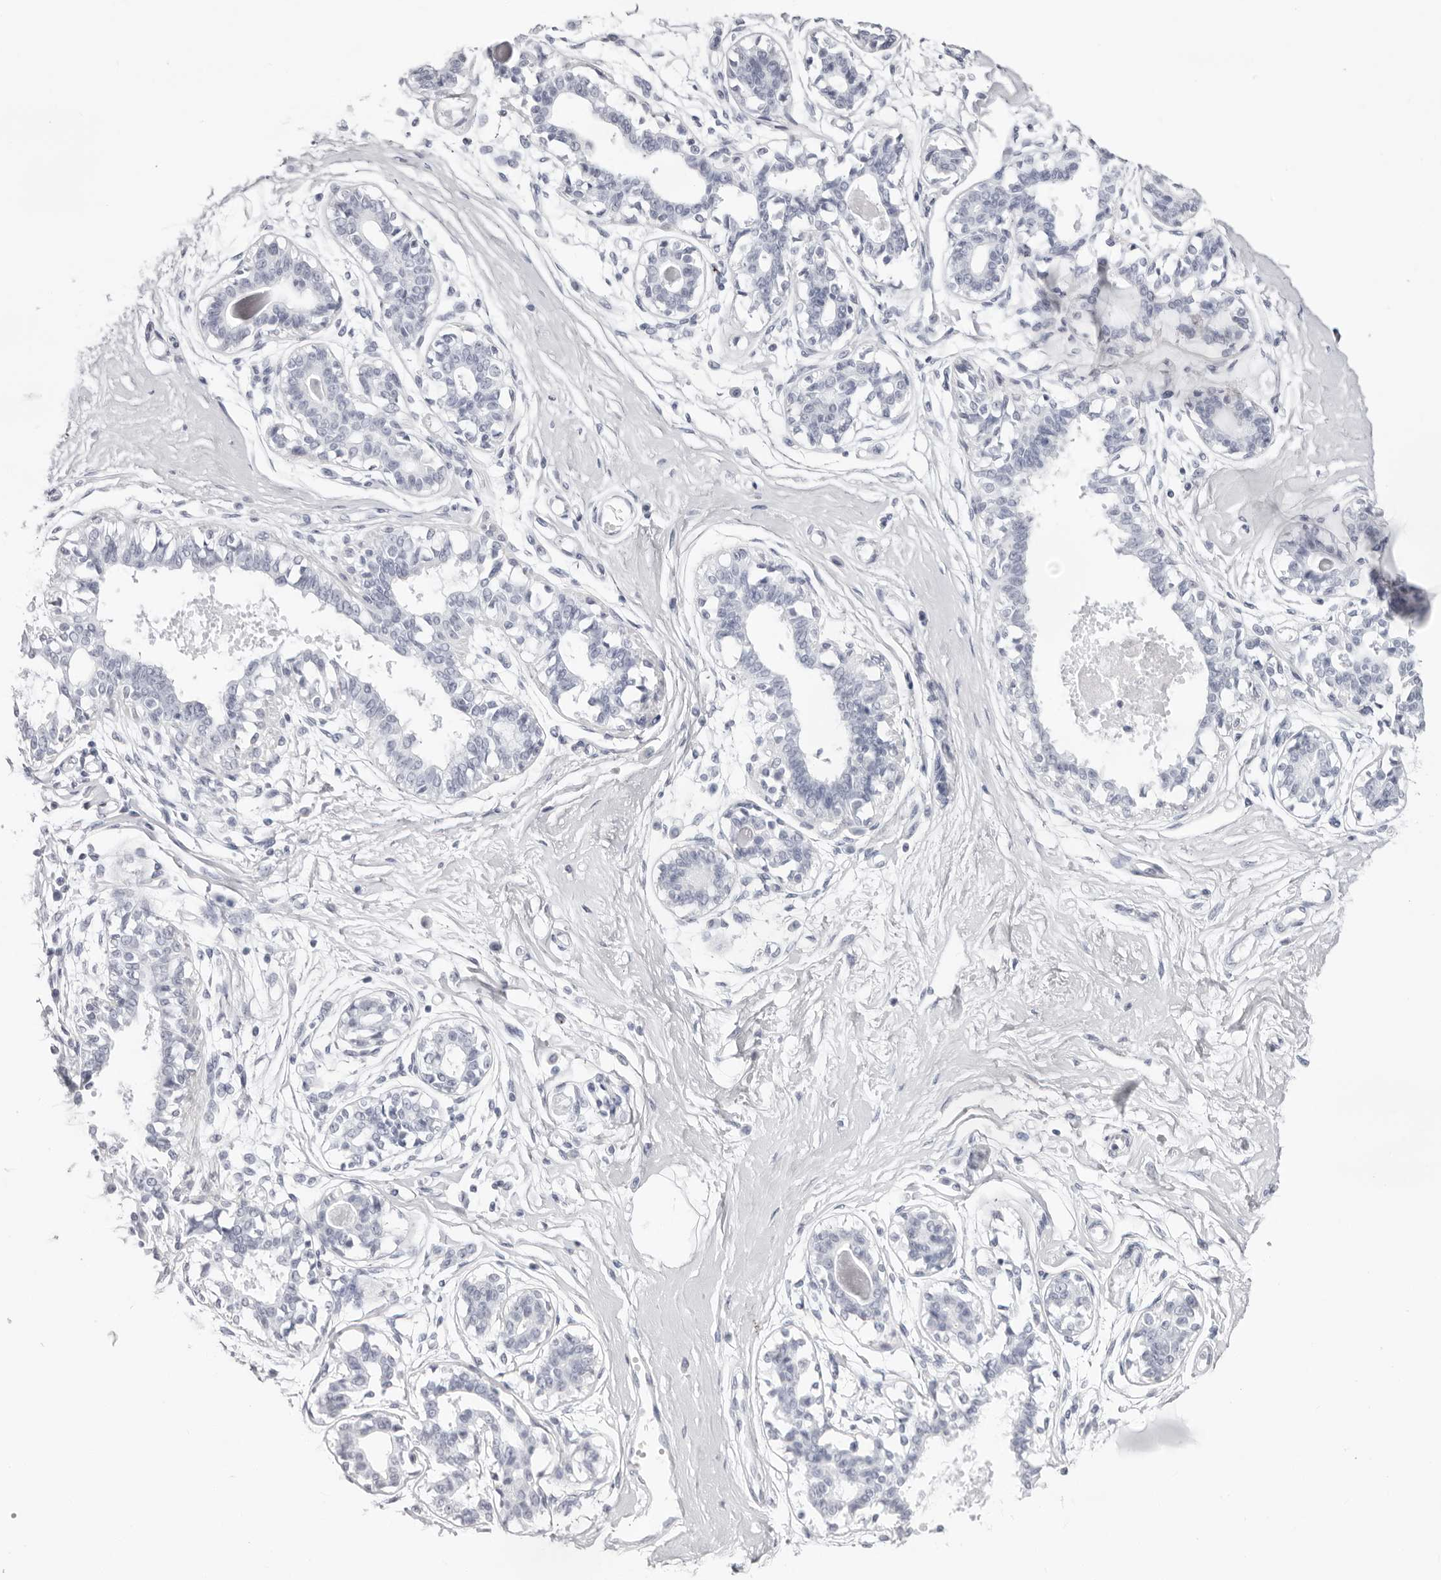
{"staining": {"intensity": "negative", "quantity": "none", "location": "none"}, "tissue": "breast", "cell_type": "Adipocytes", "image_type": "normal", "snomed": [{"axis": "morphology", "description": "Normal tissue, NOS"}, {"axis": "topography", "description": "Breast"}], "caption": "Adipocytes show no significant expression in unremarkable breast. The staining is performed using DAB (3,3'-diaminobenzidine) brown chromogen with nuclei counter-stained in using hematoxylin.", "gene": "INSL3", "patient": {"sex": "female", "age": 45}}